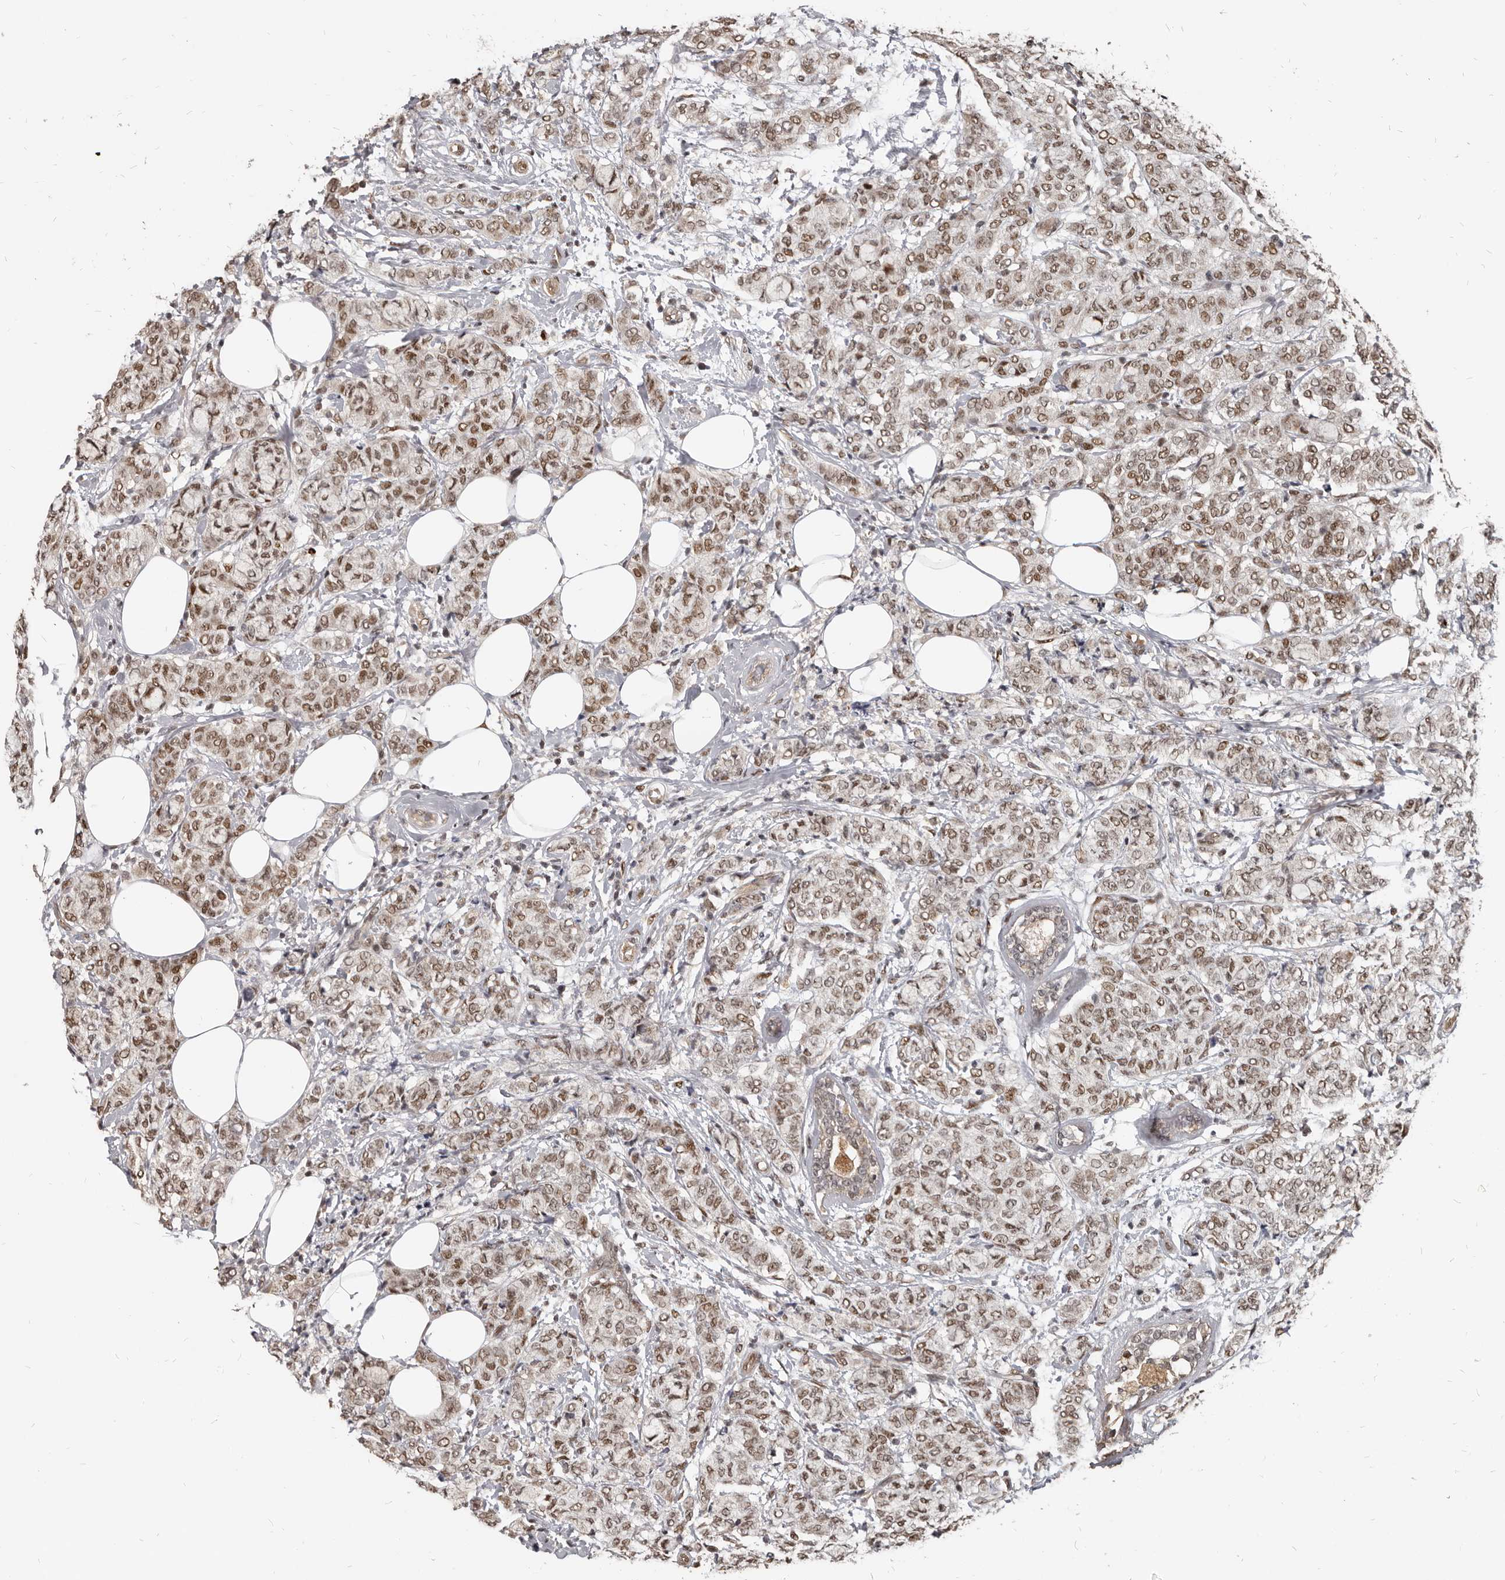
{"staining": {"intensity": "moderate", "quantity": ">75%", "location": "nuclear"}, "tissue": "breast cancer", "cell_type": "Tumor cells", "image_type": "cancer", "snomed": [{"axis": "morphology", "description": "Lobular carcinoma"}, {"axis": "topography", "description": "Breast"}], "caption": "Moderate nuclear staining for a protein is identified in approximately >75% of tumor cells of lobular carcinoma (breast) using immunohistochemistry.", "gene": "ATF5", "patient": {"sex": "female", "age": 60}}